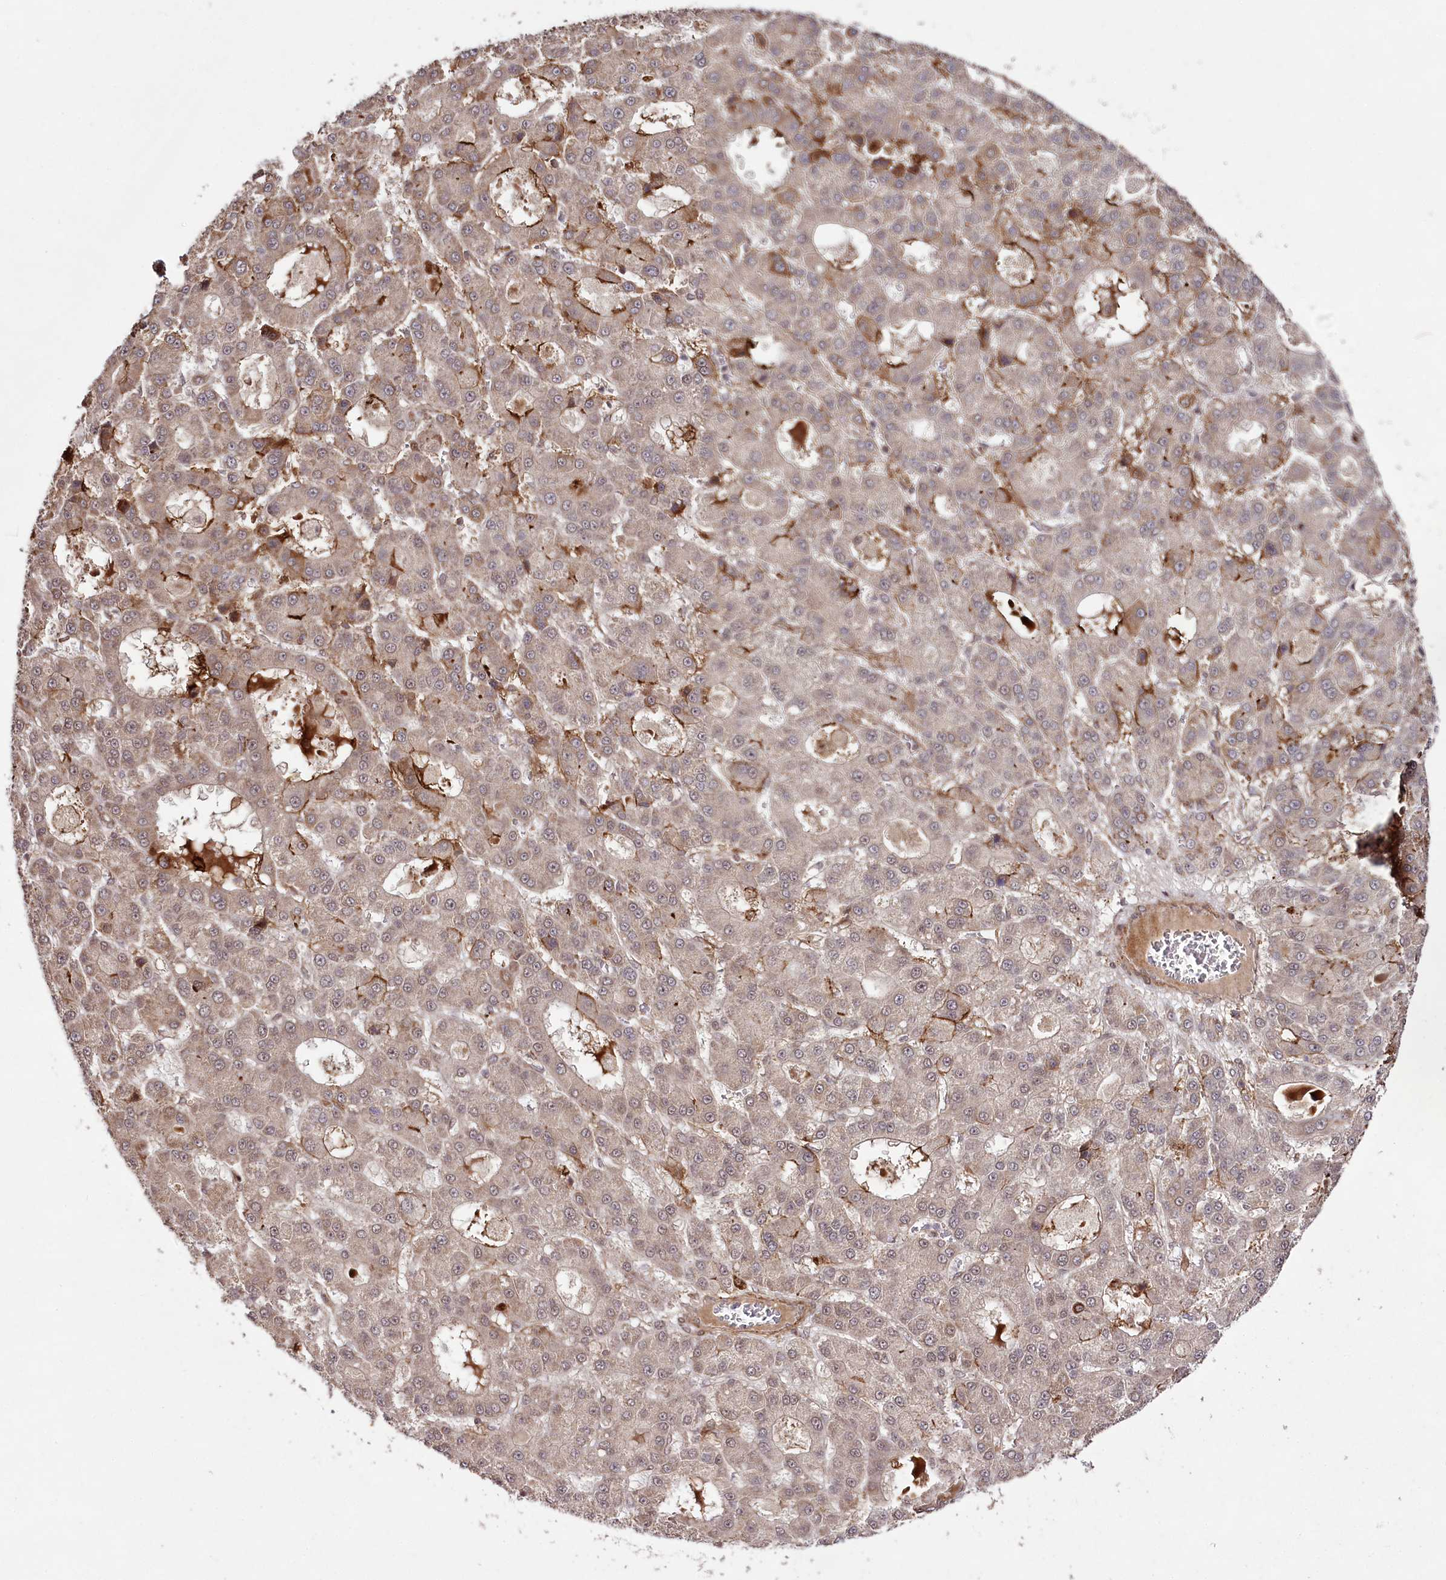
{"staining": {"intensity": "moderate", "quantity": "<25%", "location": "cytoplasmic/membranous"}, "tissue": "liver cancer", "cell_type": "Tumor cells", "image_type": "cancer", "snomed": [{"axis": "morphology", "description": "Carcinoma, Hepatocellular, NOS"}, {"axis": "topography", "description": "Liver"}], "caption": "Protein staining displays moderate cytoplasmic/membranous expression in approximately <25% of tumor cells in liver cancer (hepatocellular carcinoma).", "gene": "PHLDB1", "patient": {"sex": "male", "age": 70}}